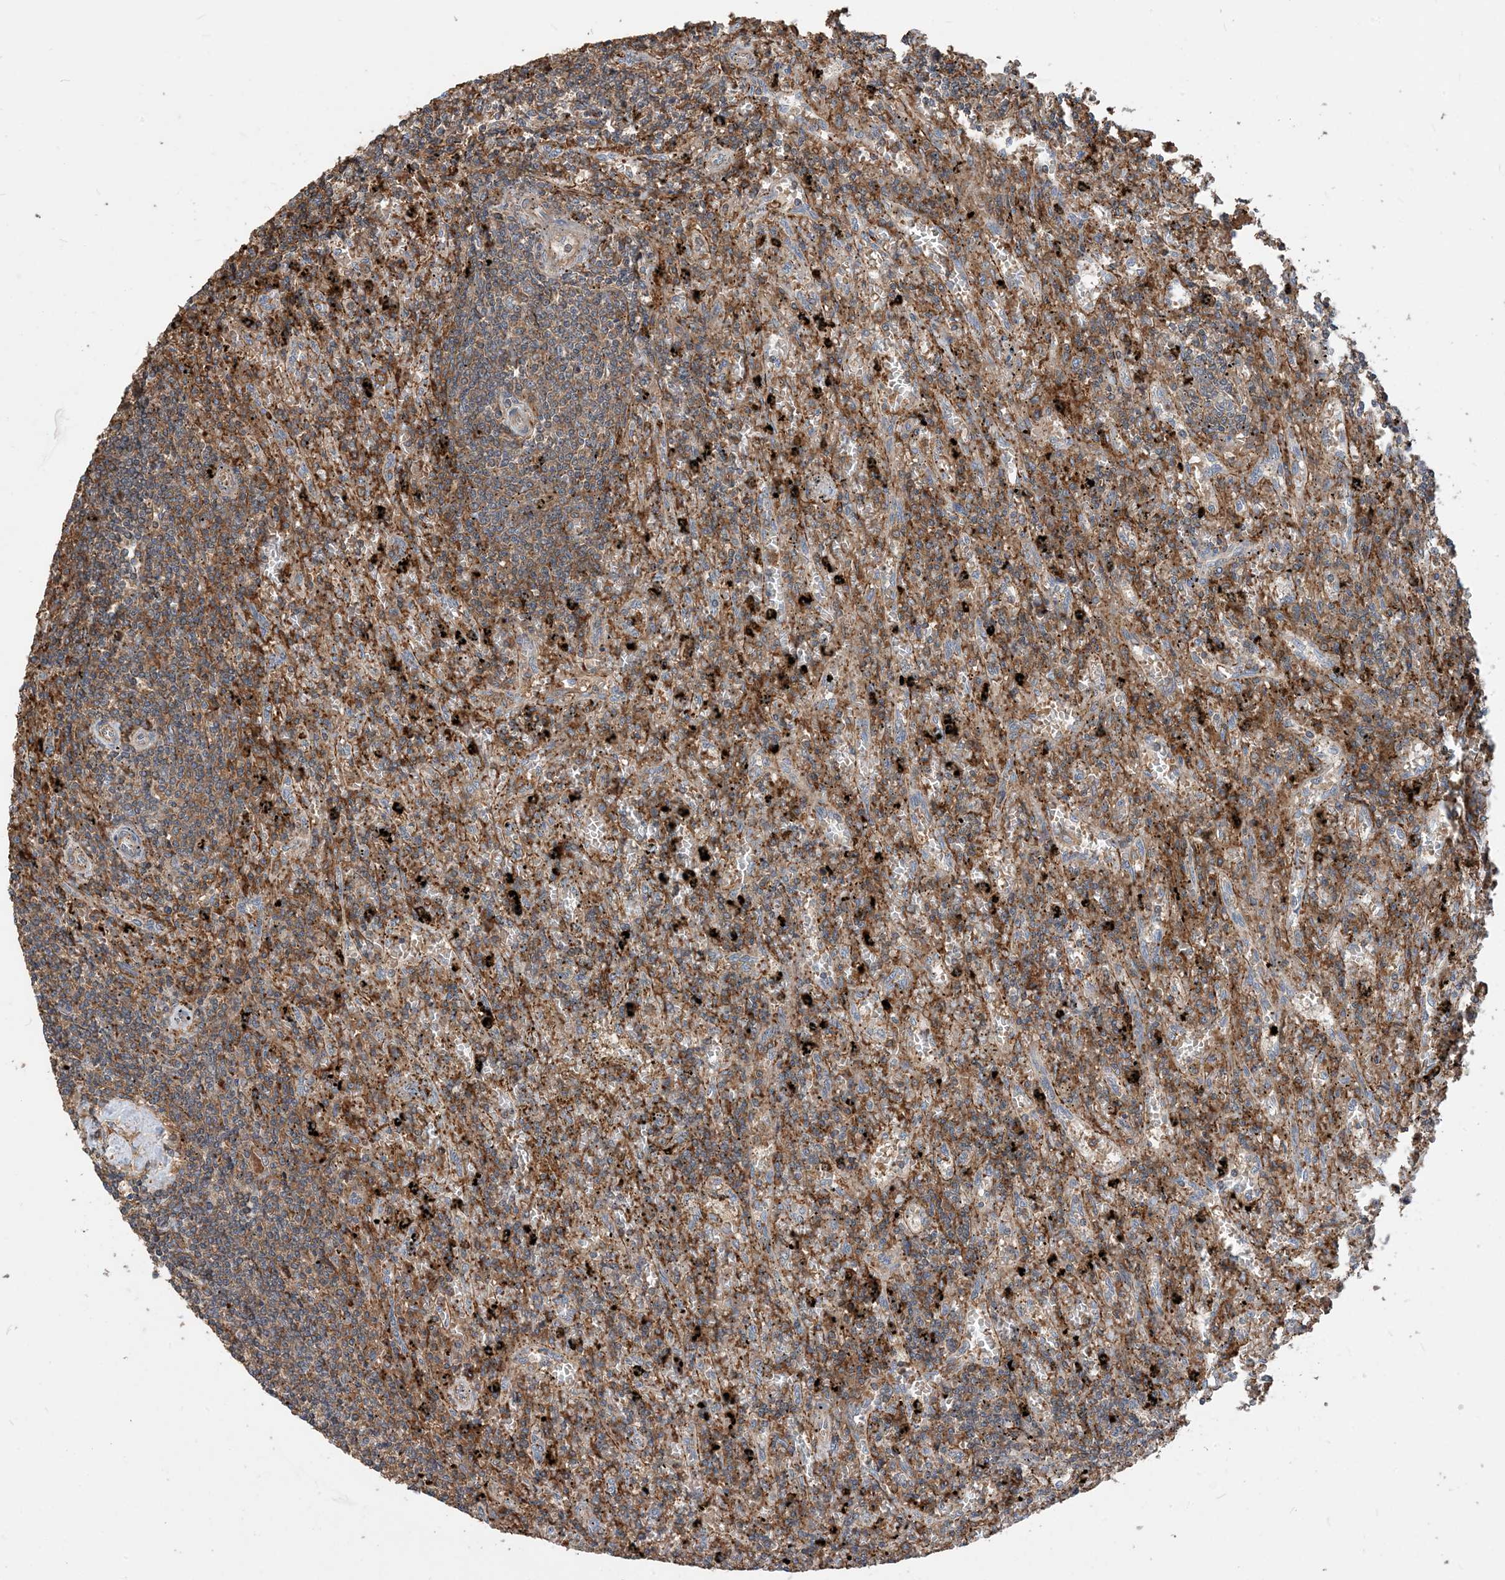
{"staining": {"intensity": "moderate", "quantity": ">75%", "location": "cytoplasmic/membranous"}, "tissue": "lymphoma", "cell_type": "Tumor cells", "image_type": "cancer", "snomed": [{"axis": "morphology", "description": "Malignant lymphoma, non-Hodgkin's type, Low grade"}, {"axis": "topography", "description": "Spleen"}], "caption": "This is a photomicrograph of immunohistochemistry staining of lymphoma, which shows moderate staining in the cytoplasmic/membranous of tumor cells.", "gene": "PARVG", "patient": {"sex": "male", "age": 76}}